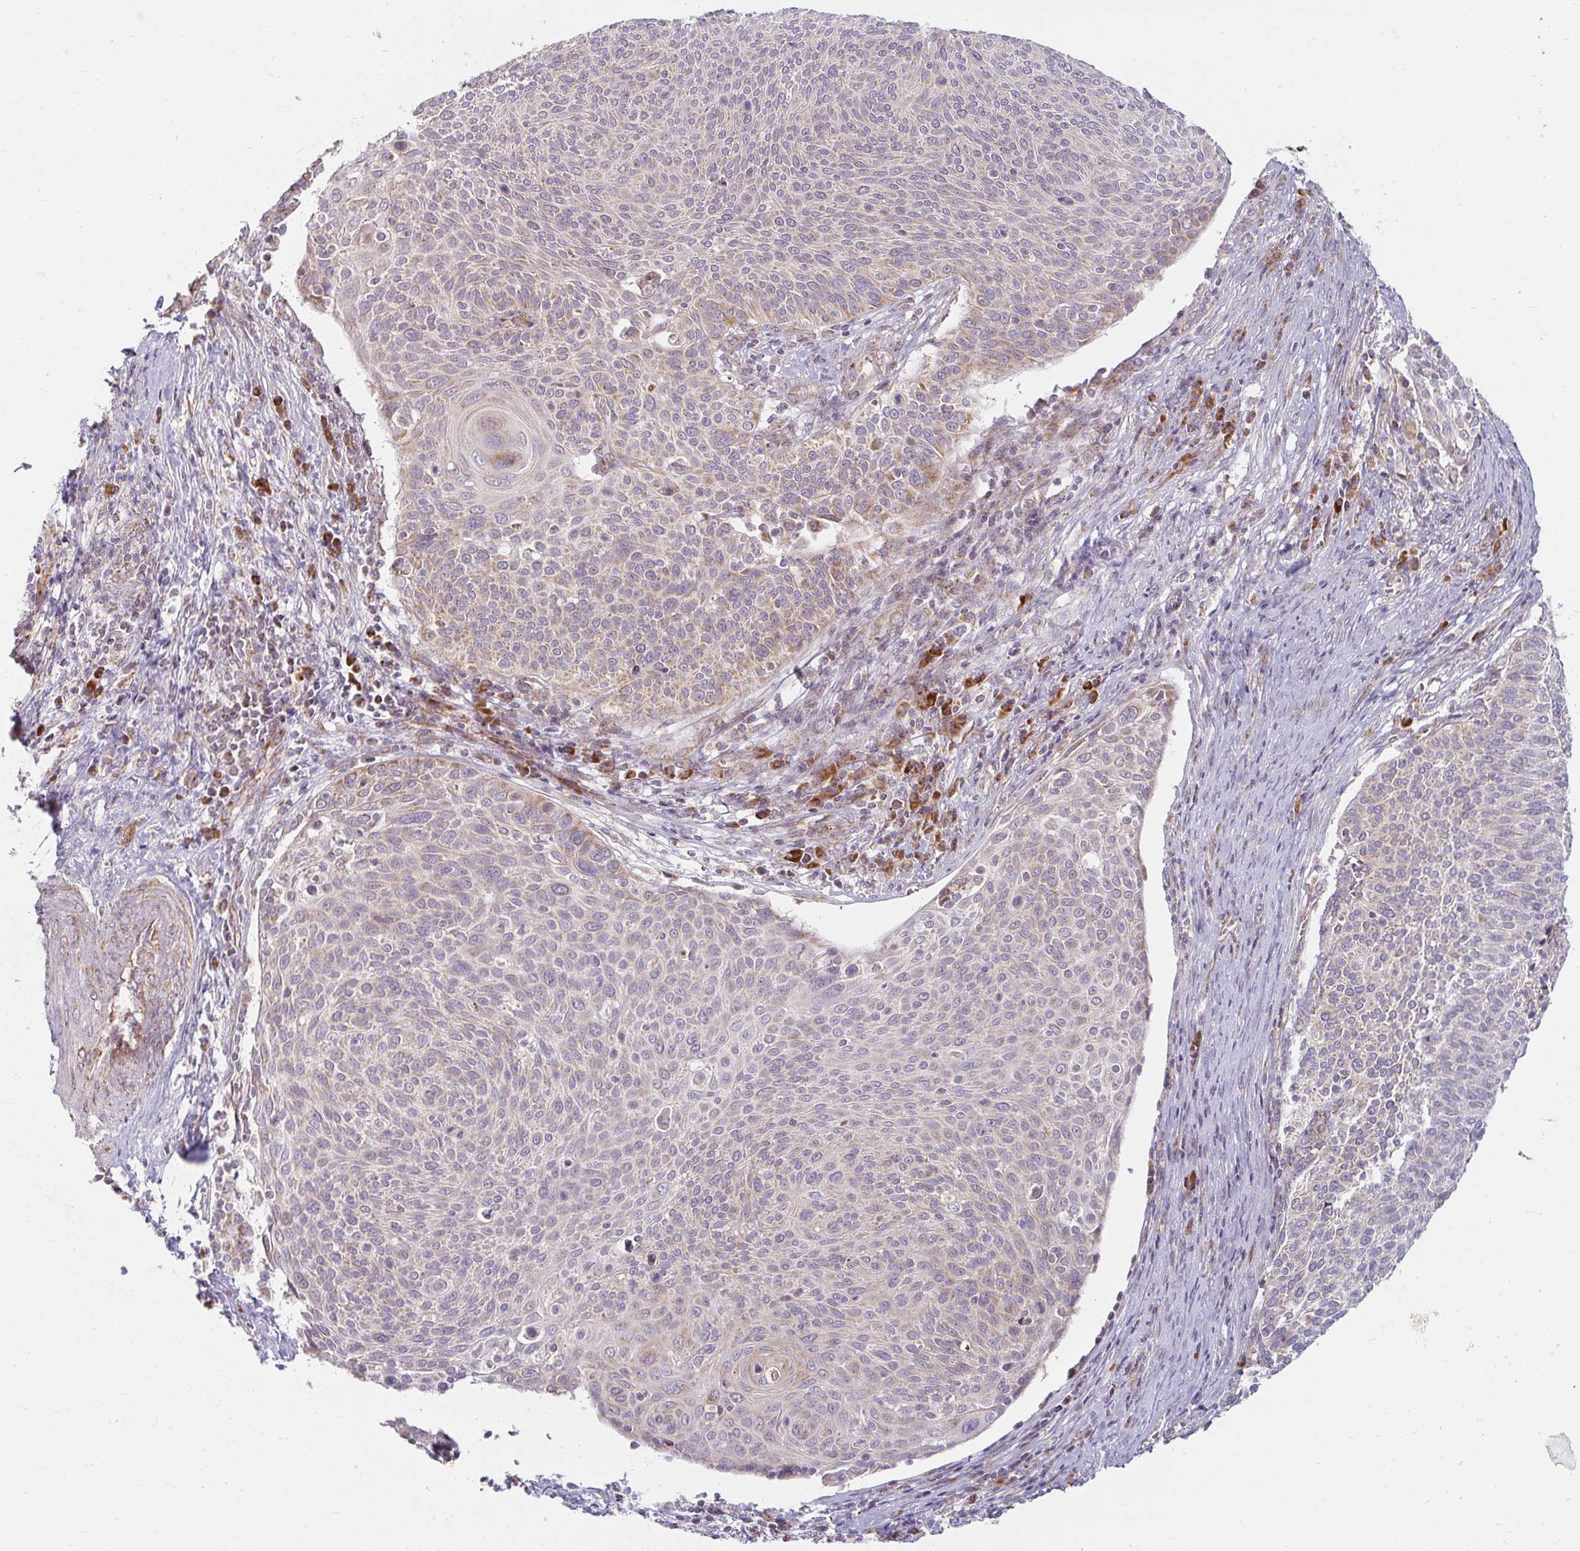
{"staining": {"intensity": "weak", "quantity": "25%-75%", "location": "cytoplasmic/membranous"}, "tissue": "cervical cancer", "cell_type": "Tumor cells", "image_type": "cancer", "snomed": [{"axis": "morphology", "description": "Squamous cell carcinoma, NOS"}, {"axis": "topography", "description": "Cervix"}], "caption": "A low amount of weak cytoplasmic/membranous staining is identified in approximately 25%-75% of tumor cells in cervical cancer tissue.", "gene": "SKP2", "patient": {"sex": "female", "age": 31}}